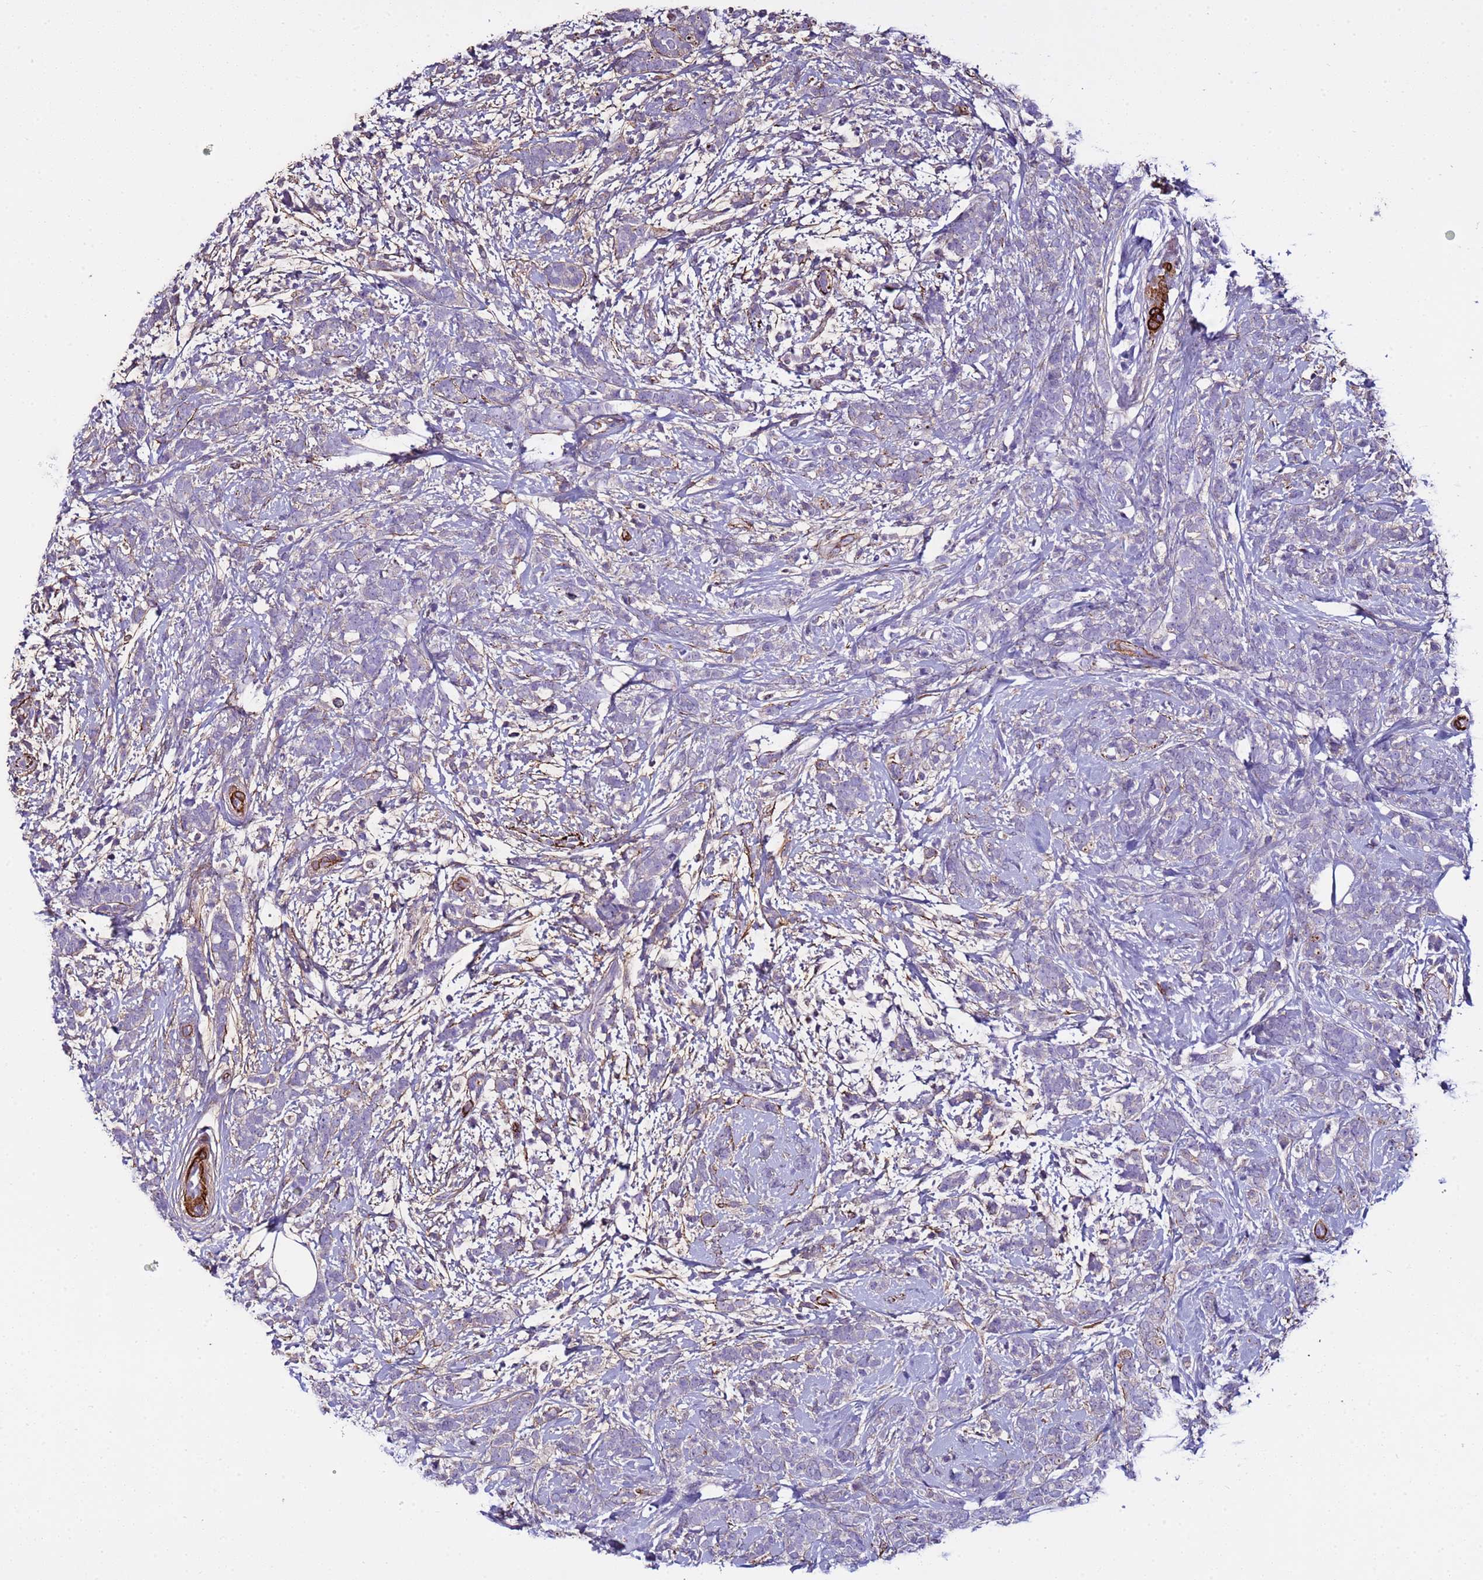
{"staining": {"intensity": "negative", "quantity": "none", "location": "none"}, "tissue": "breast cancer", "cell_type": "Tumor cells", "image_type": "cancer", "snomed": [{"axis": "morphology", "description": "Lobular carcinoma"}, {"axis": "topography", "description": "Breast"}], "caption": "The immunohistochemistry (IHC) micrograph has no significant staining in tumor cells of breast cancer (lobular carcinoma) tissue.", "gene": "RABL2B", "patient": {"sex": "female", "age": 58}}